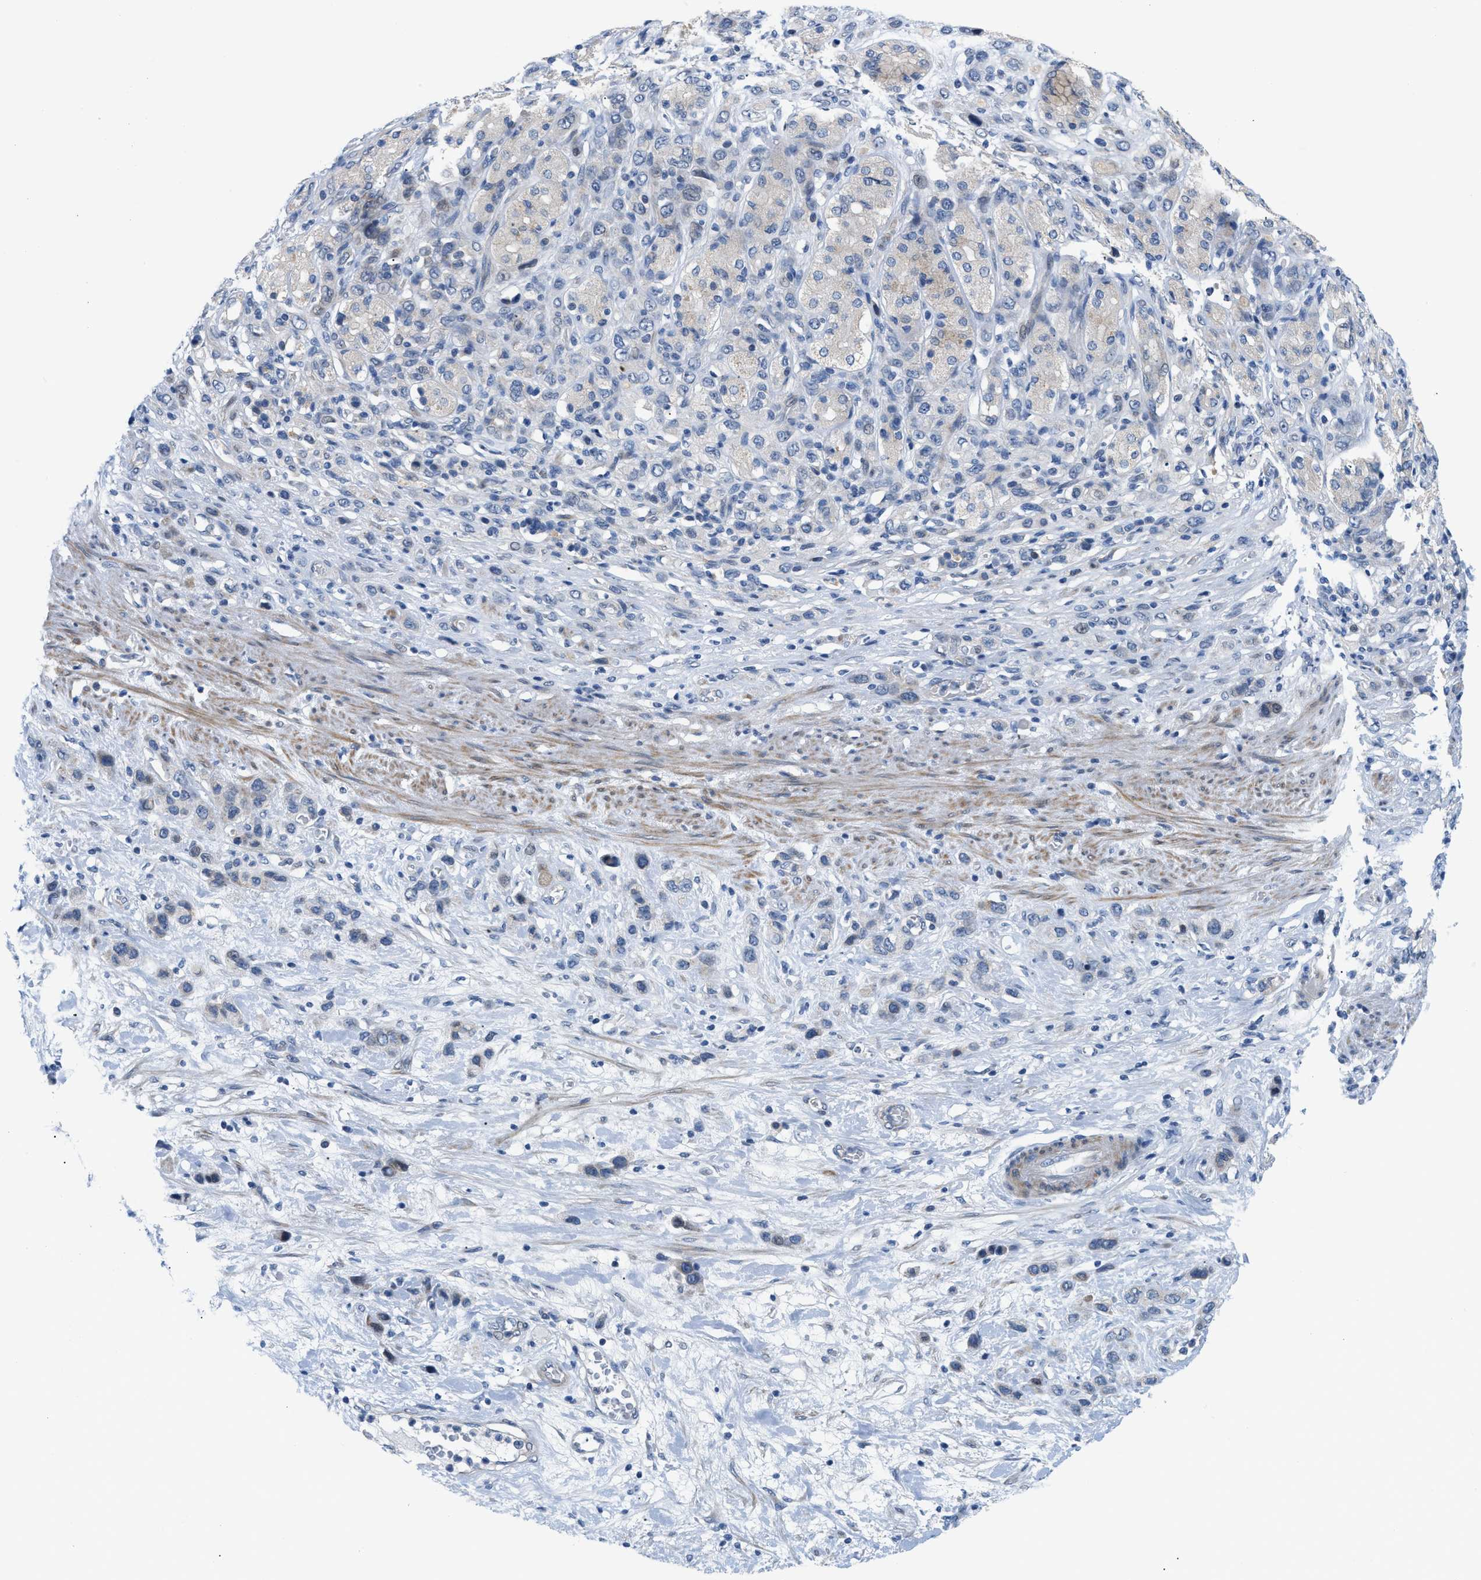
{"staining": {"intensity": "weak", "quantity": "<25%", "location": "cytoplasmic/membranous"}, "tissue": "stomach cancer", "cell_type": "Tumor cells", "image_type": "cancer", "snomed": [{"axis": "morphology", "description": "Adenocarcinoma, NOS"}, {"axis": "morphology", "description": "Adenocarcinoma, High grade"}, {"axis": "topography", "description": "Stomach, upper"}, {"axis": "topography", "description": "Stomach, lower"}], "caption": "Immunohistochemistry (IHC) of human stomach high-grade adenocarcinoma shows no positivity in tumor cells. (Immunohistochemistry (IHC), brightfield microscopy, high magnification).", "gene": "FDCSP", "patient": {"sex": "female", "age": 65}}